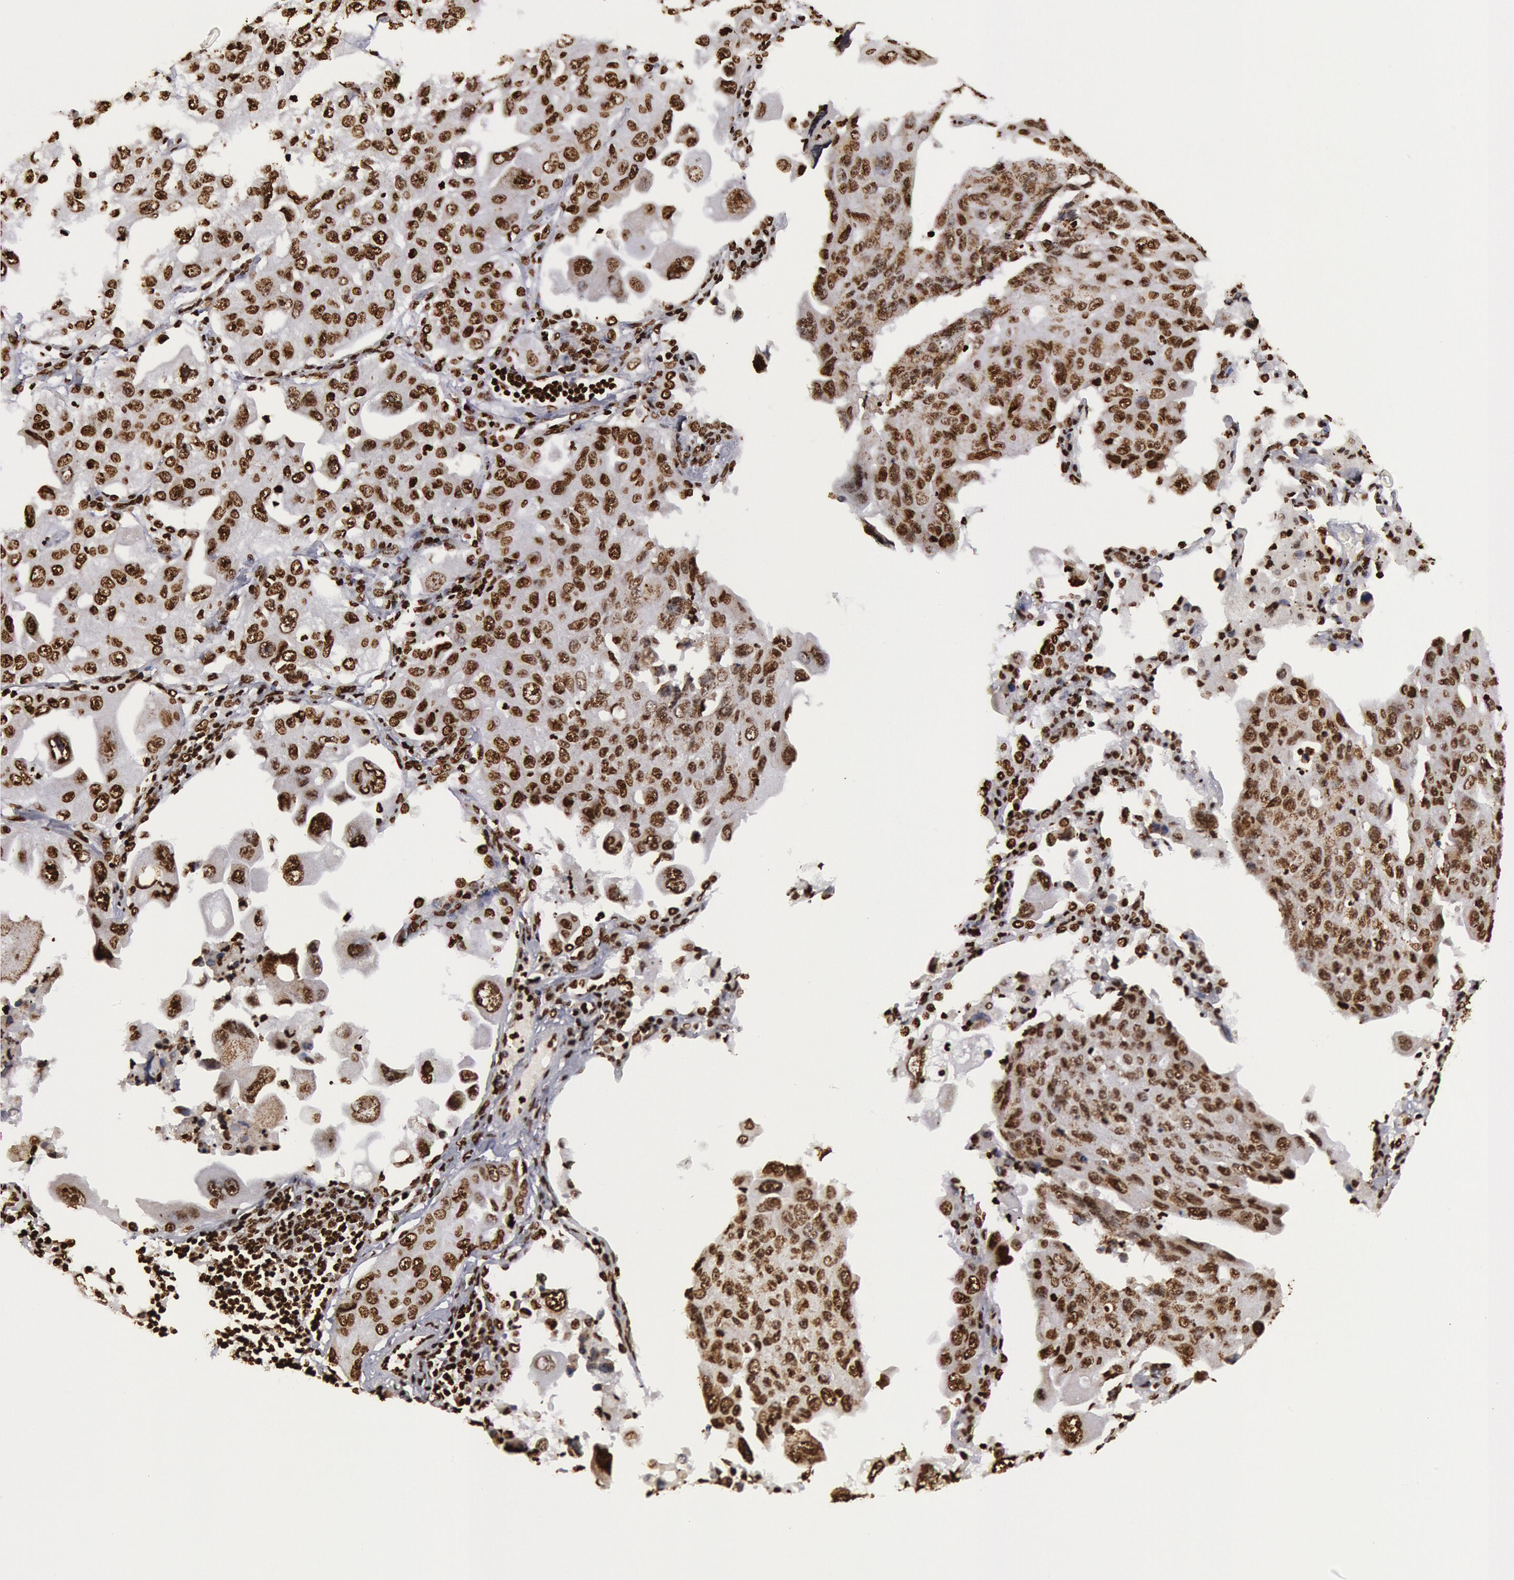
{"staining": {"intensity": "moderate", "quantity": ">75%", "location": "nuclear"}, "tissue": "lung cancer", "cell_type": "Tumor cells", "image_type": "cancer", "snomed": [{"axis": "morphology", "description": "Adenocarcinoma, NOS"}, {"axis": "topography", "description": "Lung"}], "caption": "High-magnification brightfield microscopy of lung adenocarcinoma stained with DAB (brown) and counterstained with hematoxylin (blue). tumor cells exhibit moderate nuclear expression is present in about>75% of cells. The staining was performed using DAB (3,3'-diaminobenzidine), with brown indicating positive protein expression. Nuclei are stained blue with hematoxylin.", "gene": "H3-4", "patient": {"sex": "male", "age": 64}}